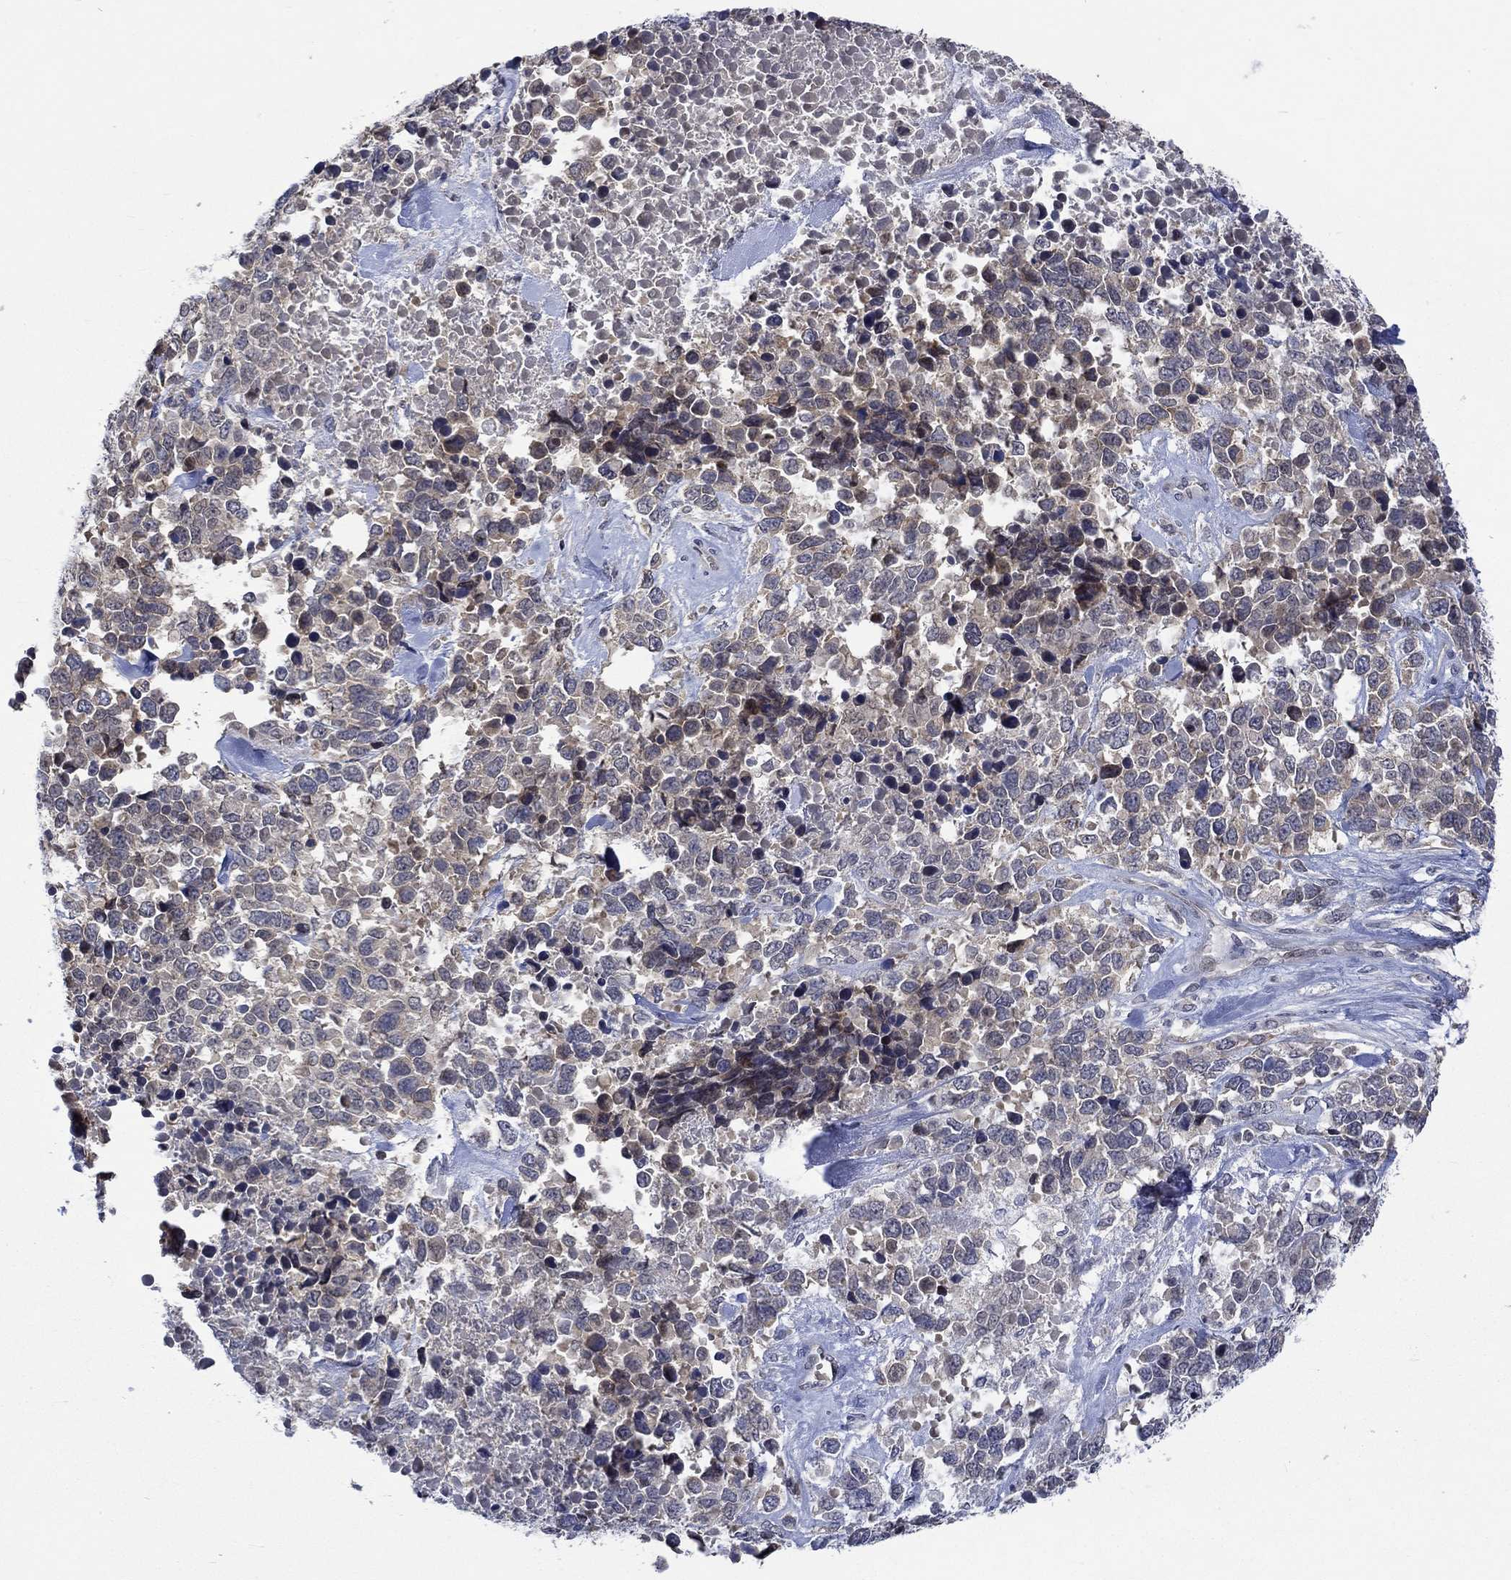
{"staining": {"intensity": "weak", "quantity": "25%-75%", "location": "cytoplasmic/membranous"}, "tissue": "melanoma", "cell_type": "Tumor cells", "image_type": "cancer", "snomed": [{"axis": "morphology", "description": "Malignant melanoma, Metastatic site"}, {"axis": "topography", "description": "Skin"}], "caption": "Immunohistochemistry (IHC) of human malignant melanoma (metastatic site) exhibits low levels of weak cytoplasmic/membranous positivity in about 25%-75% of tumor cells.", "gene": "WASF1", "patient": {"sex": "male", "age": 84}}